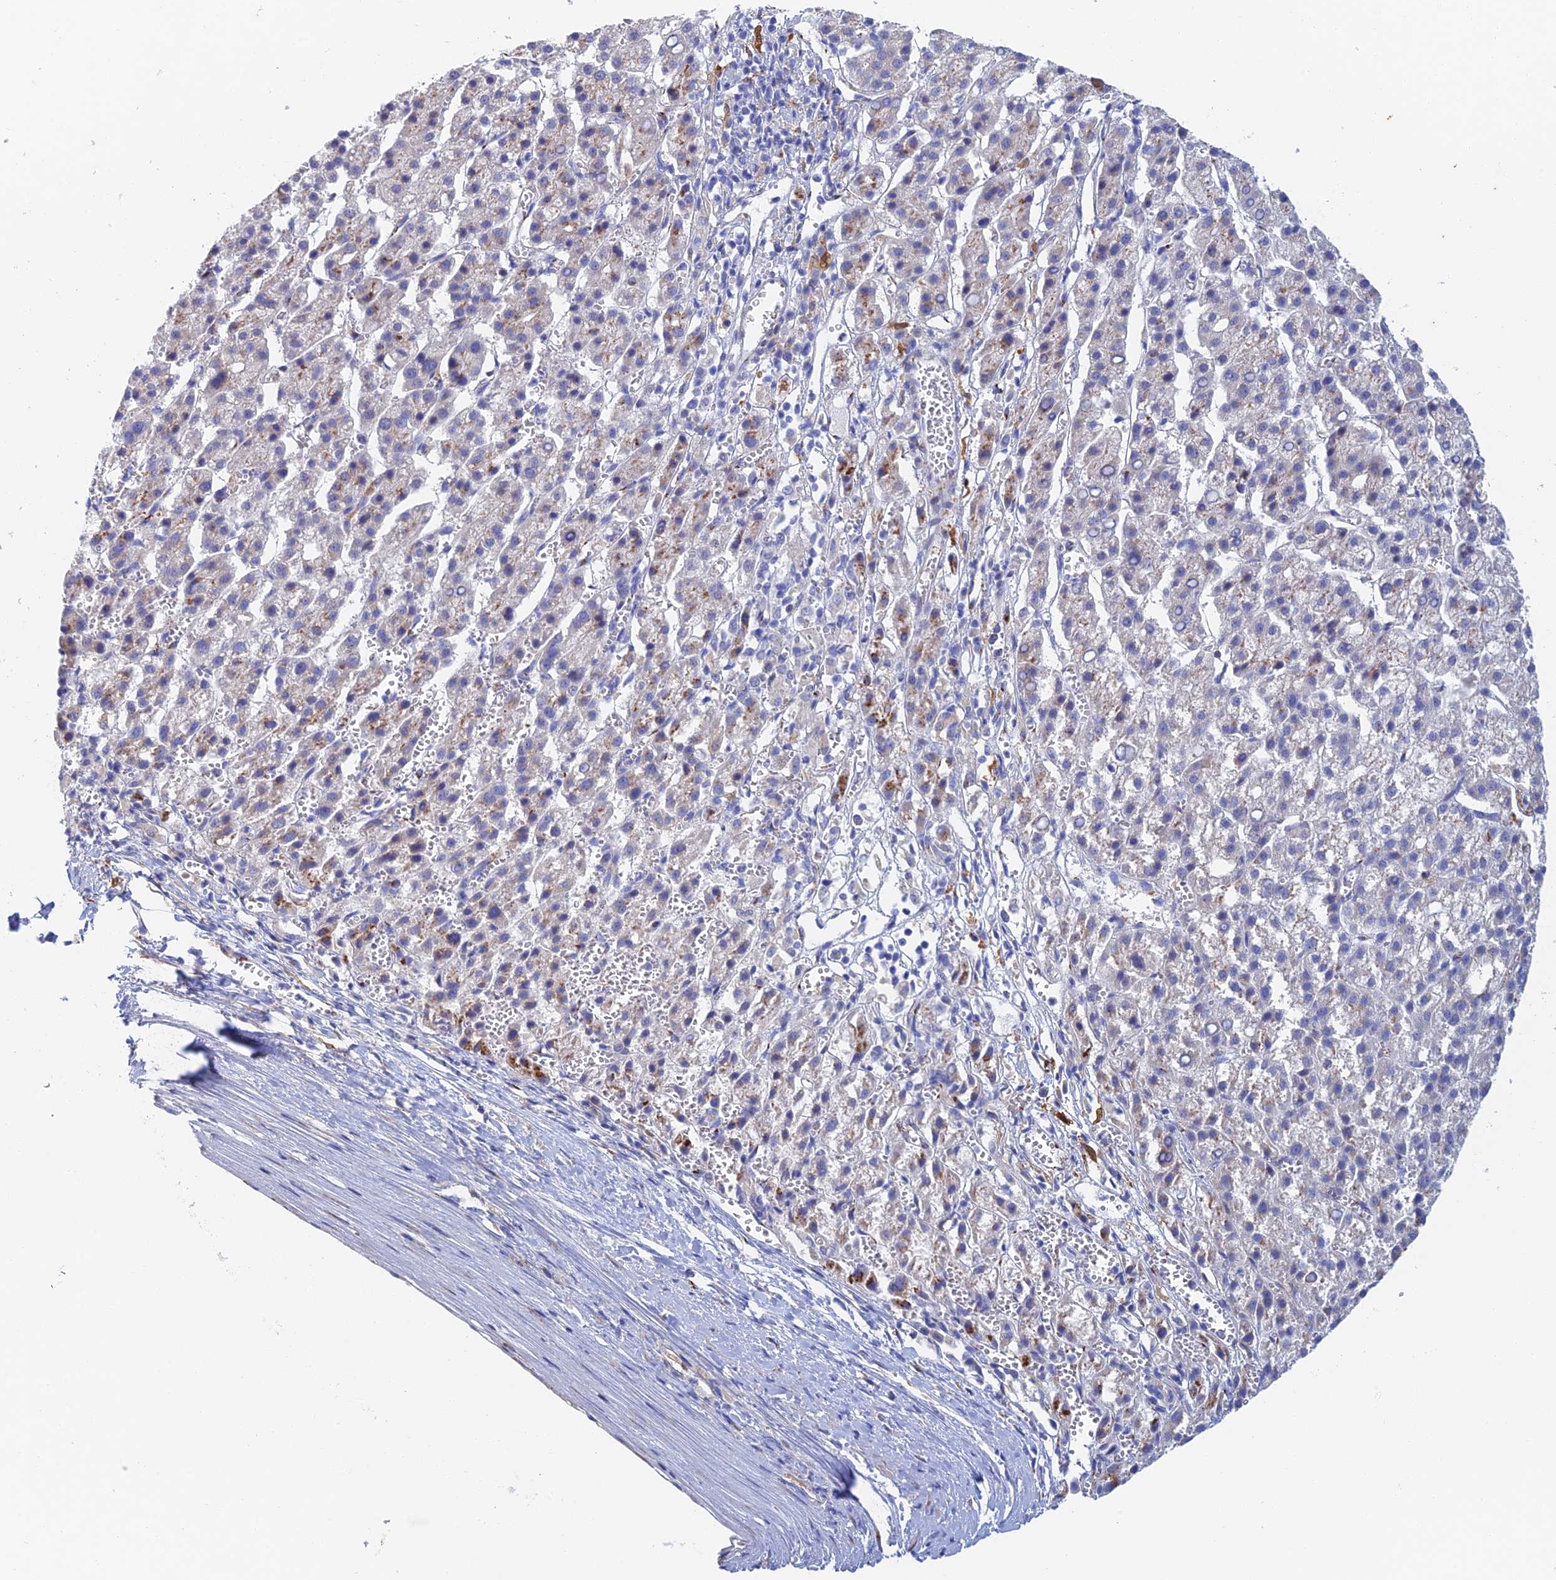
{"staining": {"intensity": "moderate", "quantity": "<25%", "location": "cytoplasmic/membranous"}, "tissue": "liver cancer", "cell_type": "Tumor cells", "image_type": "cancer", "snomed": [{"axis": "morphology", "description": "Carcinoma, Hepatocellular, NOS"}, {"axis": "topography", "description": "Liver"}], "caption": "Protein staining of liver cancer tissue exhibits moderate cytoplasmic/membranous staining in approximately <25% of tumor cells. (IHC, brightfield microscopy, high magnification).", "gene": "SLC24A3", "patient": {"sex": "female", "age": 58}}